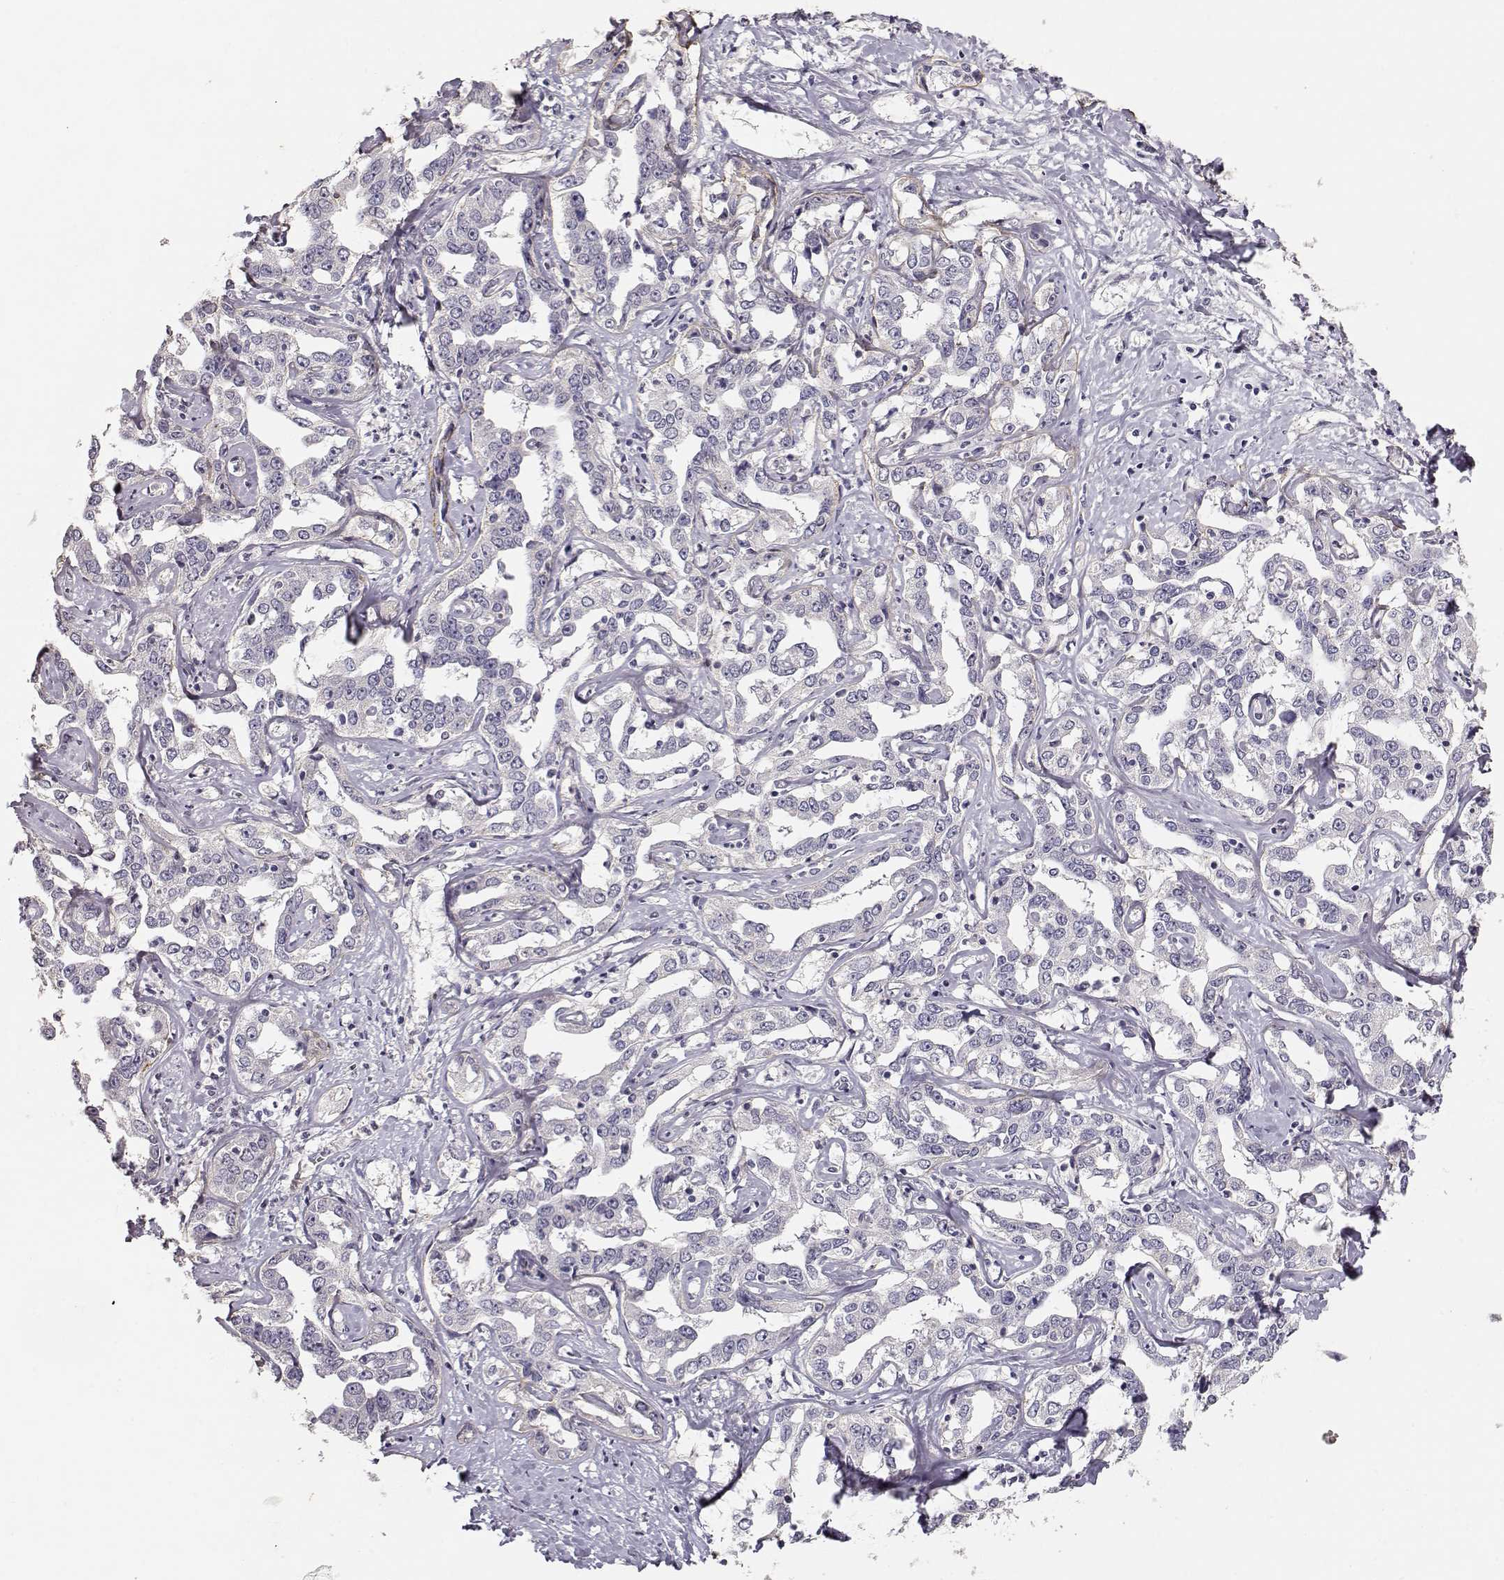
{"staining": {"intensity": "negative", "quantity": "none", "location": "none"}, "tissue": "liver cancer", "cell_type": "Tumor cells", "image_type": "cancer", "snomed": [{"axis": "morphology", "description": "Cholangiocarcinoma"}, {"axis": "topography", "description": "Liver"}], "caption": "Immunohistochemistry of human liver cholangiocarcinoma demonstrates no staining in tumor cells. (IHC, brightfield microscopy, high magnification).", "gene": "LAMA5", "patient": {"sex": "male", "age": 59}}